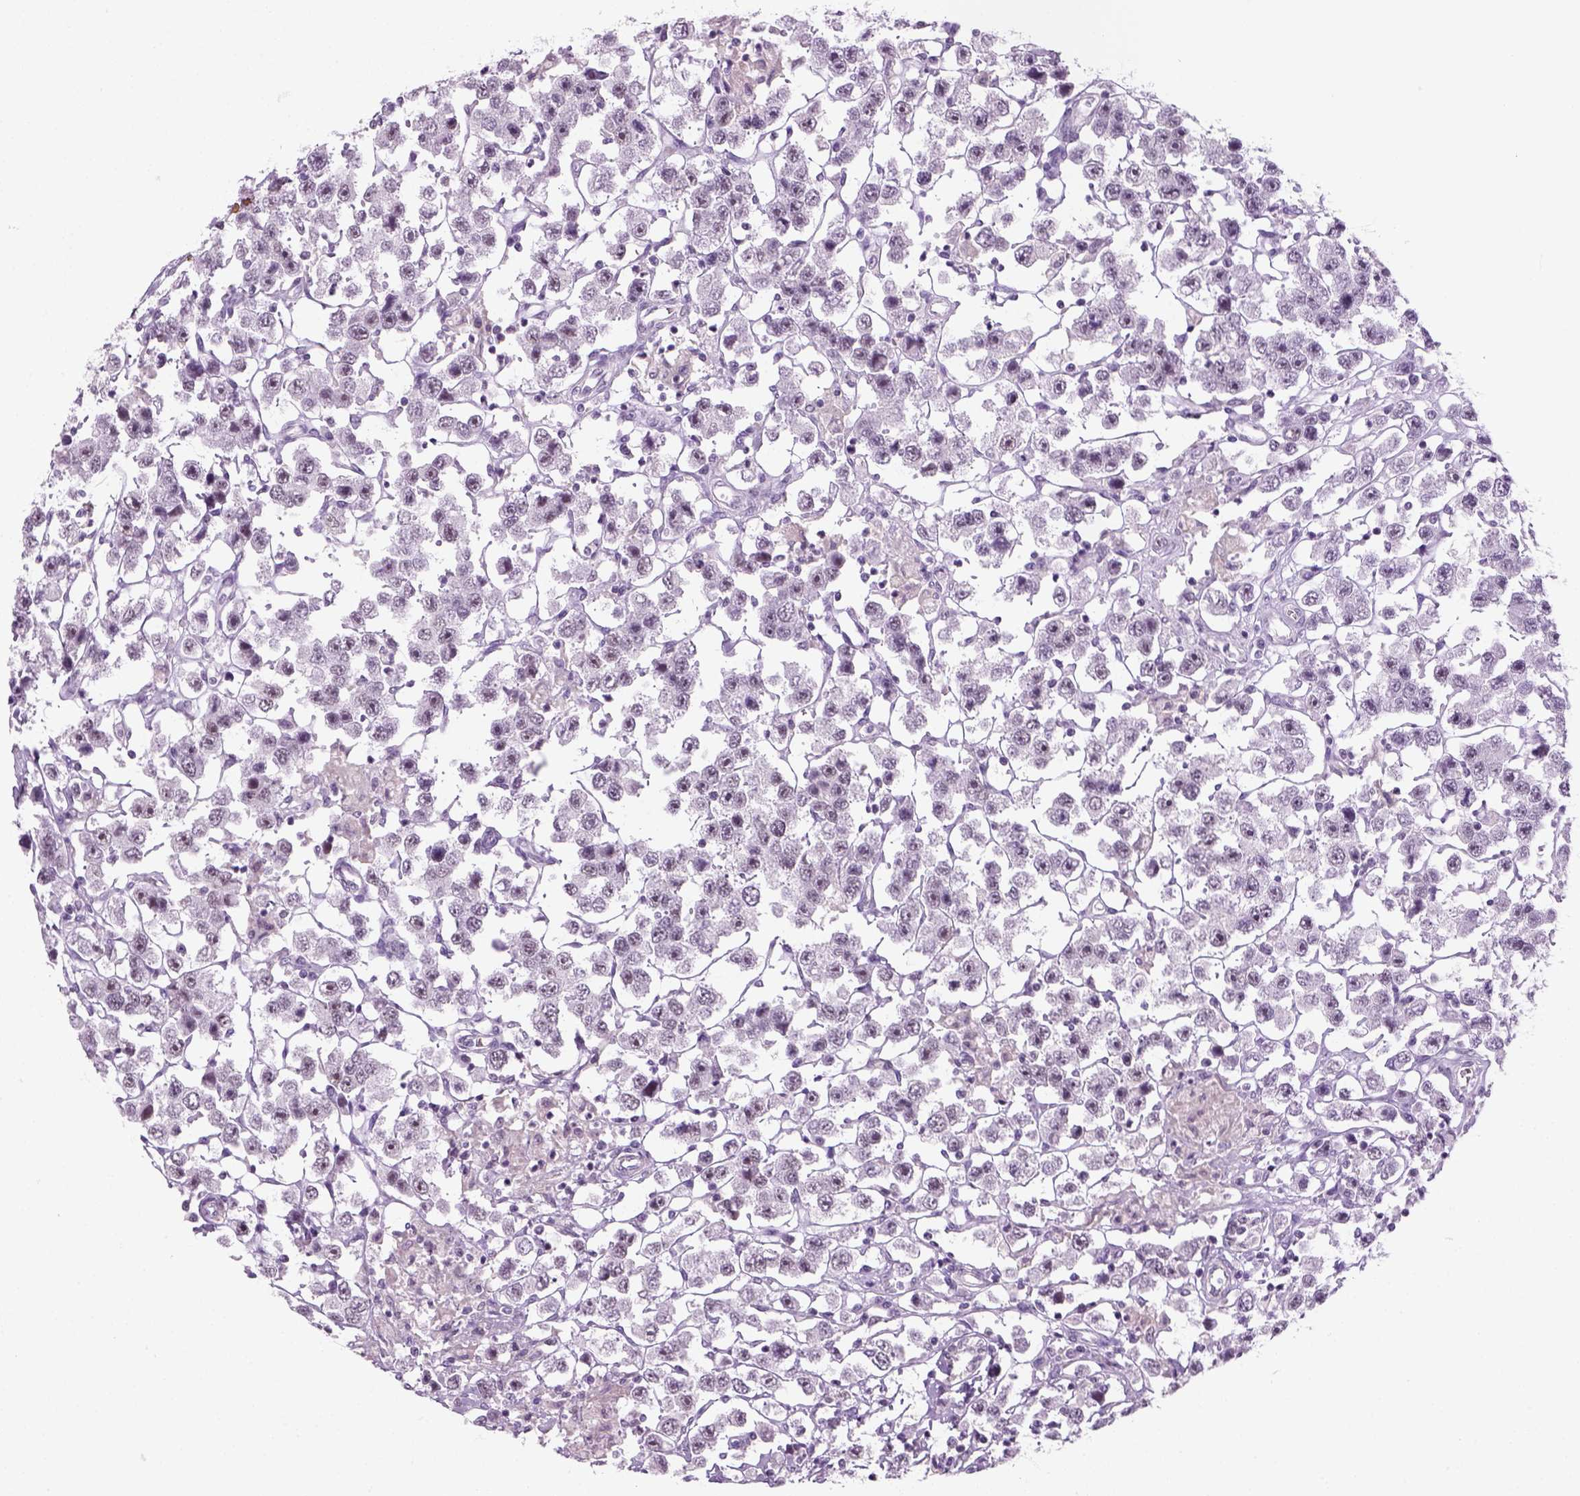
{"staining": {"intensity": "negative", "quantity": "none", "location": "none"}, "tissue": "testis cancer", "cell_type": "Tumor cells", "image_type": "cancer", "snomed": [{"axis": "morphology", "description": "Seminoma, NOS"}, {"axis": "topography", "description": "Testis"}], "caption": "DAB immunohistochemical staining of testis seminoma displays no significant expression in tumor cells. (IHC, brightfield microscopy, high magnification).", "gene": "ZNF865", "patient": {"sex": "male", "age": 45}}